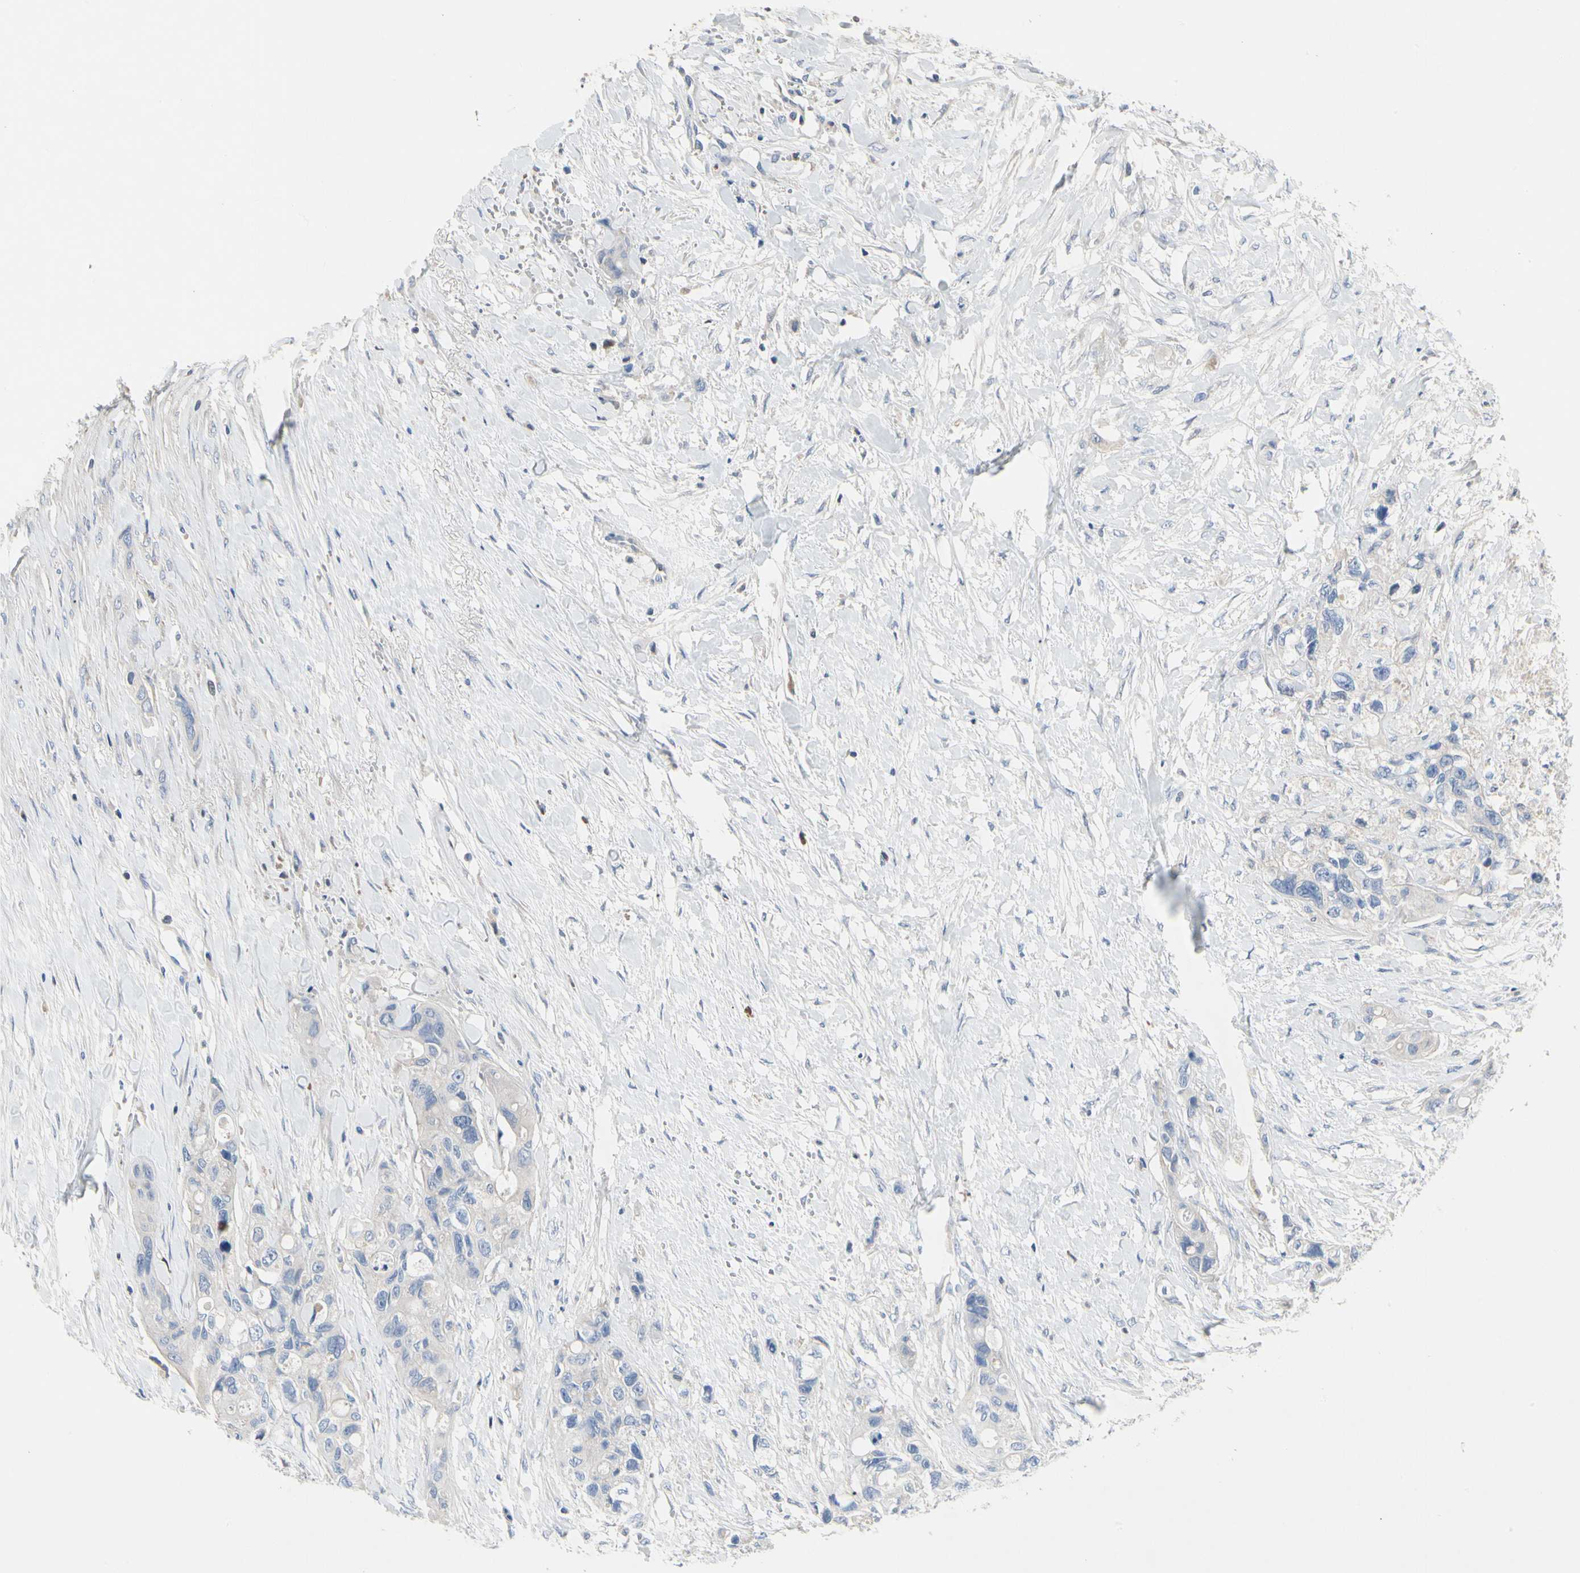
{"staining": {"intensity": "negative", "quantity": "none", "location": "none"}, "tissue": "colorectal cancer", "cell_type": "Tumor cells", "image_type": "cancer", "snomed": [{"axis": "morphology", "description": "Adenocarcinoma, NOS"}, {"axis": "topography", "description": "Colon"}], "caption": "Immunohistochemical staining of colorectal cancer (adenocarcinoma) displays no significant positivity in tumor cells. Brightfield microscopy of IHC stained with DAB (3,3'-diaminobenzidine) (brown) and hematoxylin (blue), captured at high magnification.", "gene": "ECRG4", "patient": {"sex": "female", "age": 57}}